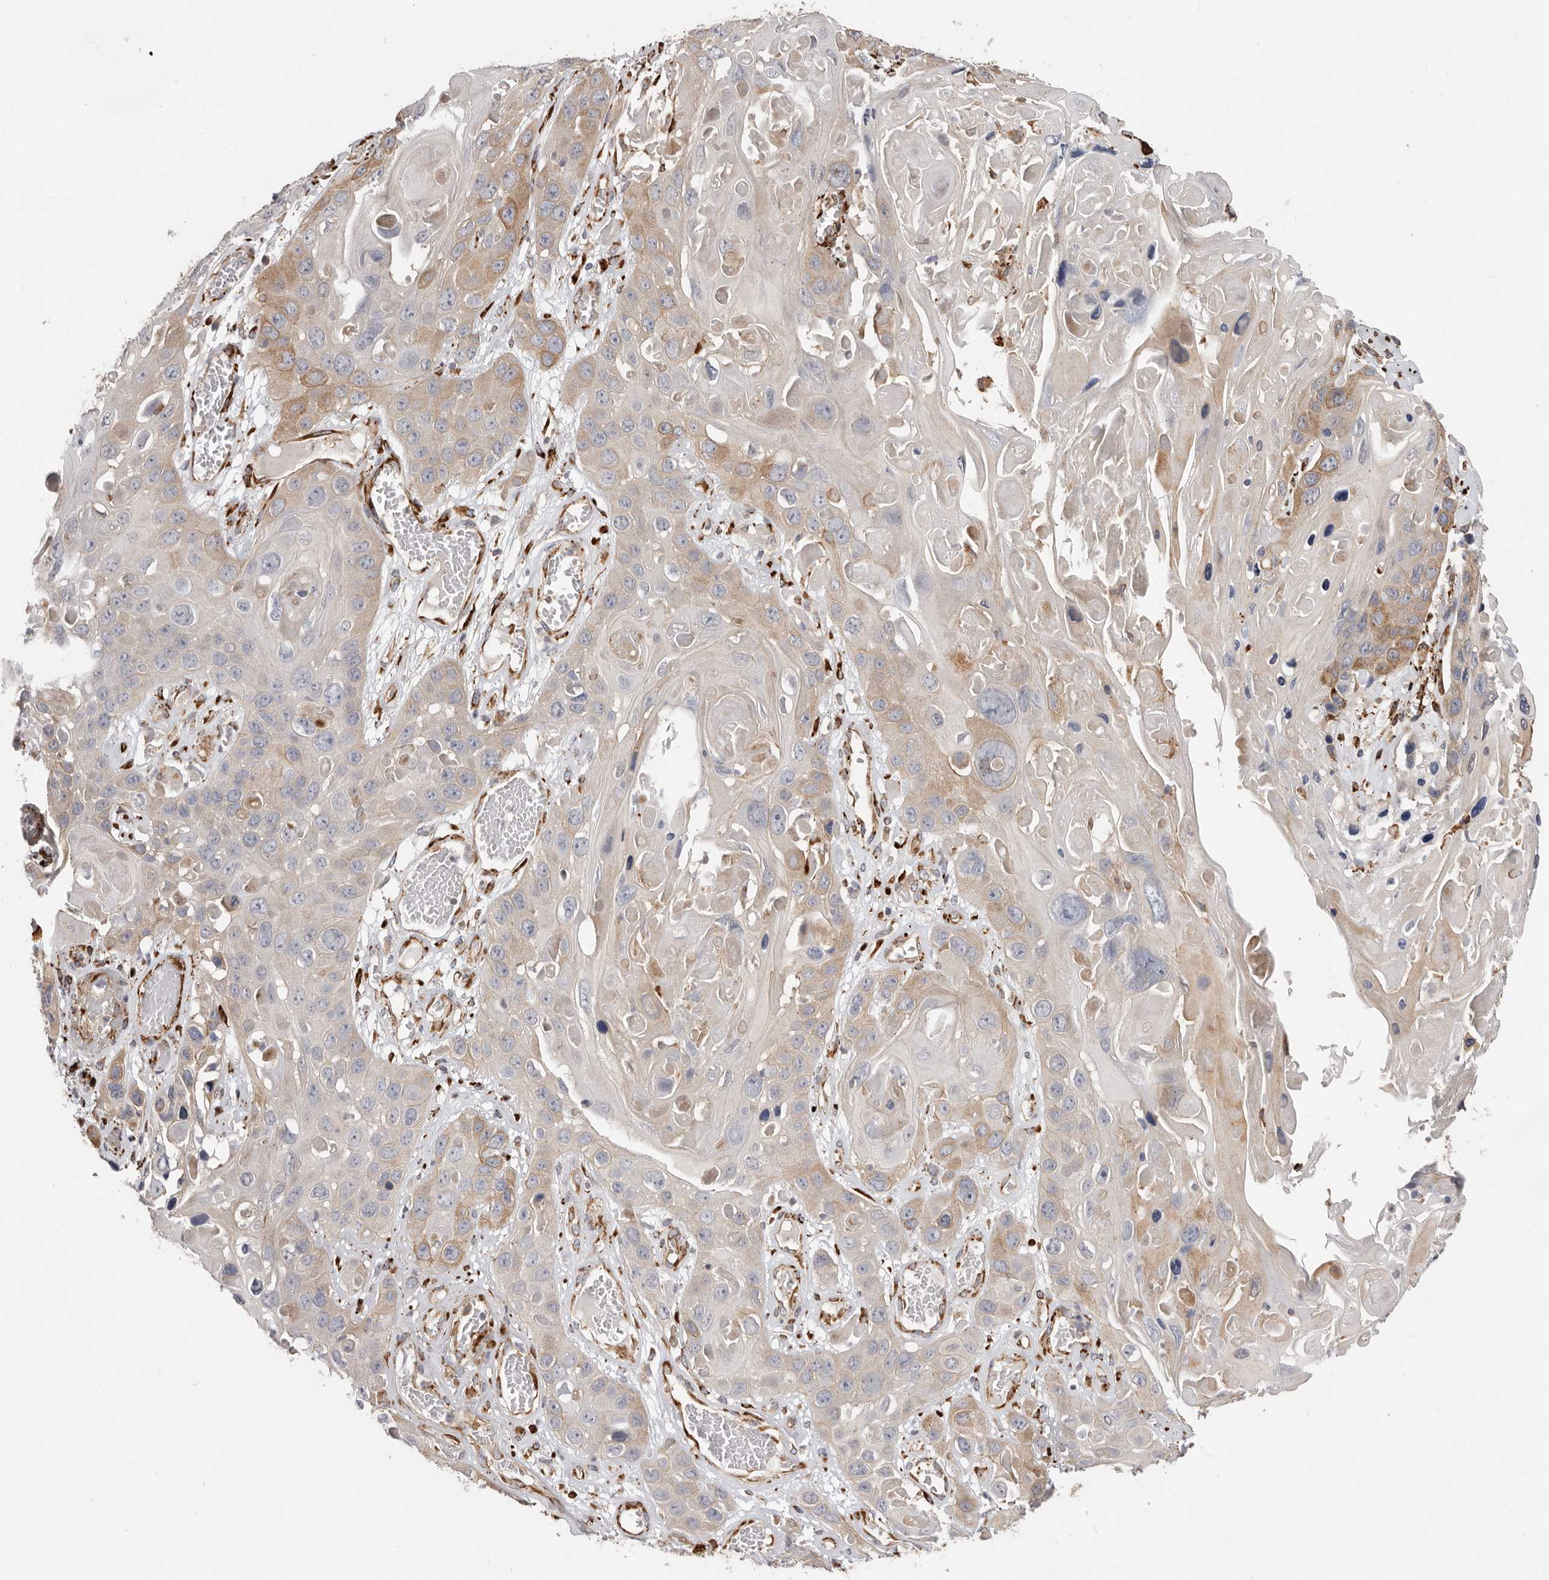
{"staining": {"intensity": "moderate", "quantity": "<25%", "location": "cytoplasmic/membranous"}, "tissue": "skin cancer", "cell_type": "Tumor cells", "image_type": "cancer", "snomed": [{"axis": "morphology", "description": "Squamous cell carcinoma, NOS"}, {"axis": "topography", "description": "Skin"}], "caption": "Protein expression analysis of squamous cell carcinoma (skin) reveals moderate cytoplasmic/membranous positivity in about <25% of tumor cells.", "gene": "WDTC1", "patient": {"sex": "male", "age": 55}}